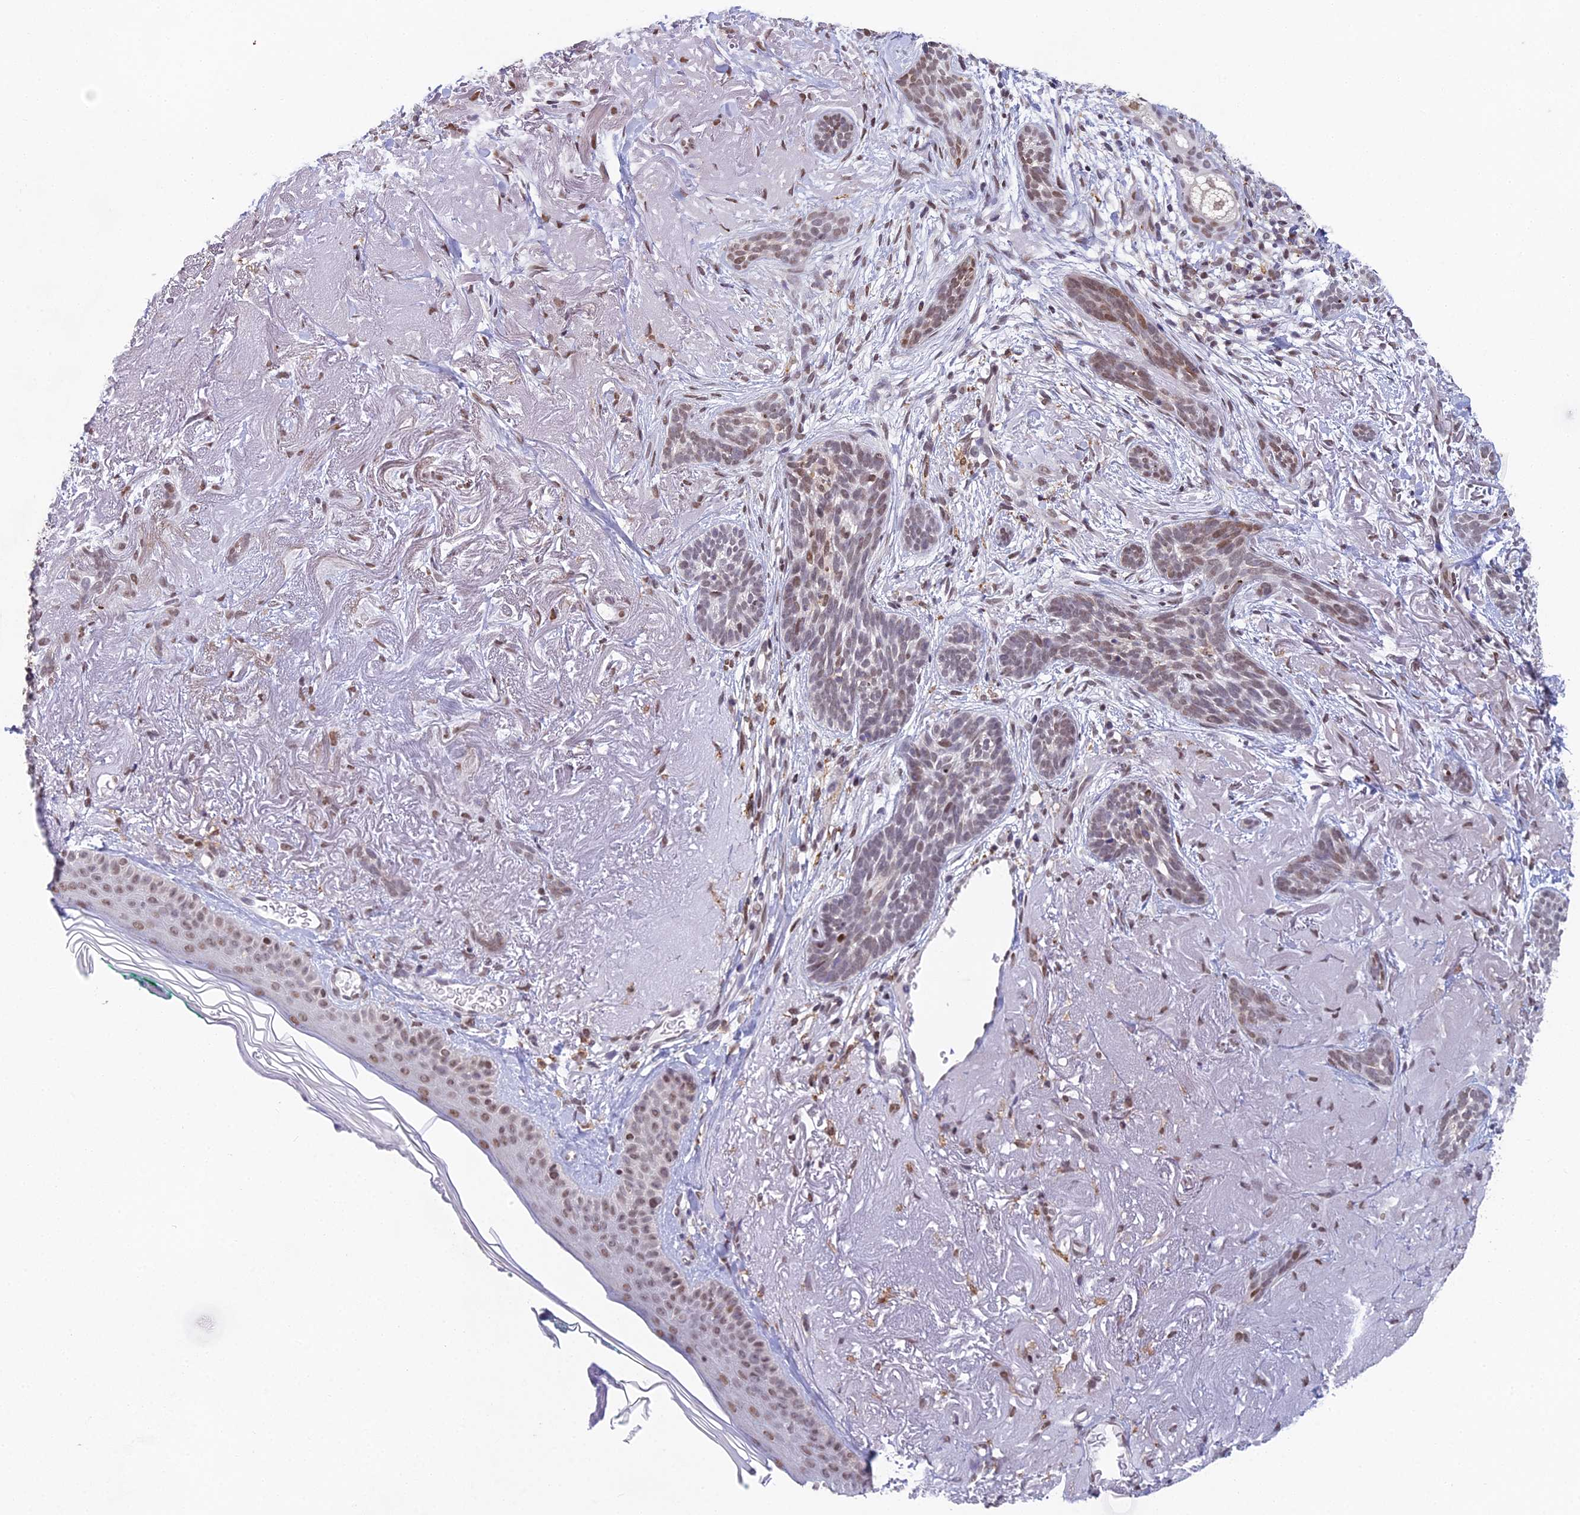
{"staining": {"intensity": "weak", "quantity": "25%-75%", "location": "nuclear"}, "tissue": "skin cancer", "cell_type": "Tumor cells", "image_type": "cancer", "snomed": [{"axis": "morphology", "description": "Basal cell carcinoma"}, {"axis": "topography", "description": "Skin"}], "caption": "Brown immunohistochemical staining in human skin cancer (basal cell carcinoma) shows weak nuclear expression in approximately 25%-75% of tumor cells. The staining was performed using DAB, with brown indicating positive protein expression. Nuclei are stained blue with hematoxylin.", "gene": "ABHD17A", "patient": {"sex": "male", "age": 71}}